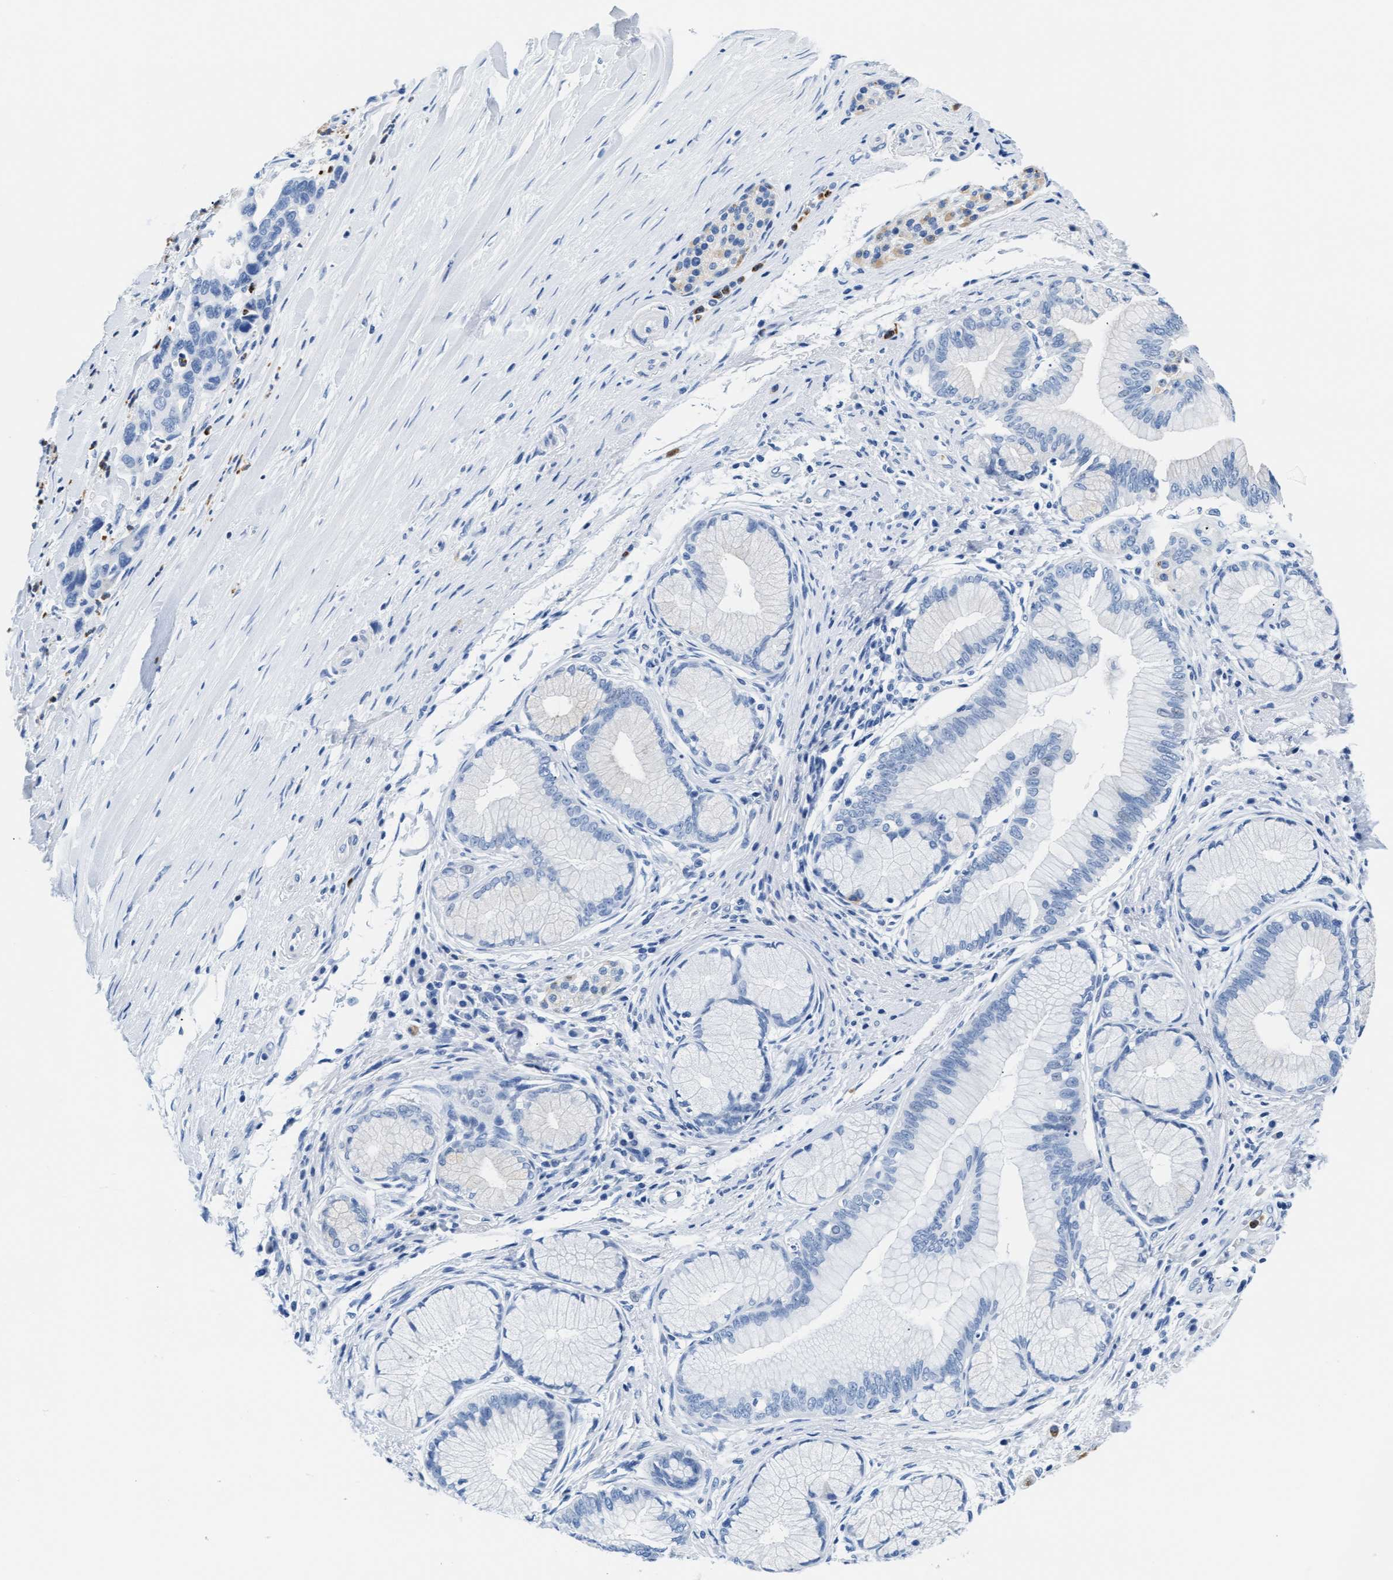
{"staining": {"intensity": "negative", "quantity": "none", "location": "none"}, "tissue": "pancreatic cancer", "cell_type": "Tumor cells", "image_type": "cancer", "snomed": [{"axis": "morphology", "description": "Adenocarcinoma, NOS"}, {"axis": "topography", "description": "Pancreas"}], "caption": "Immunohistochemistry (IHC) photomicrograph of neoplastic tissue: human pancreatic adenocarcinoma stained with DAB exhibits no significant protein staining in tumor cells.", "gene": "MMP8", "patient": {"sex": "female", "age": 70}}